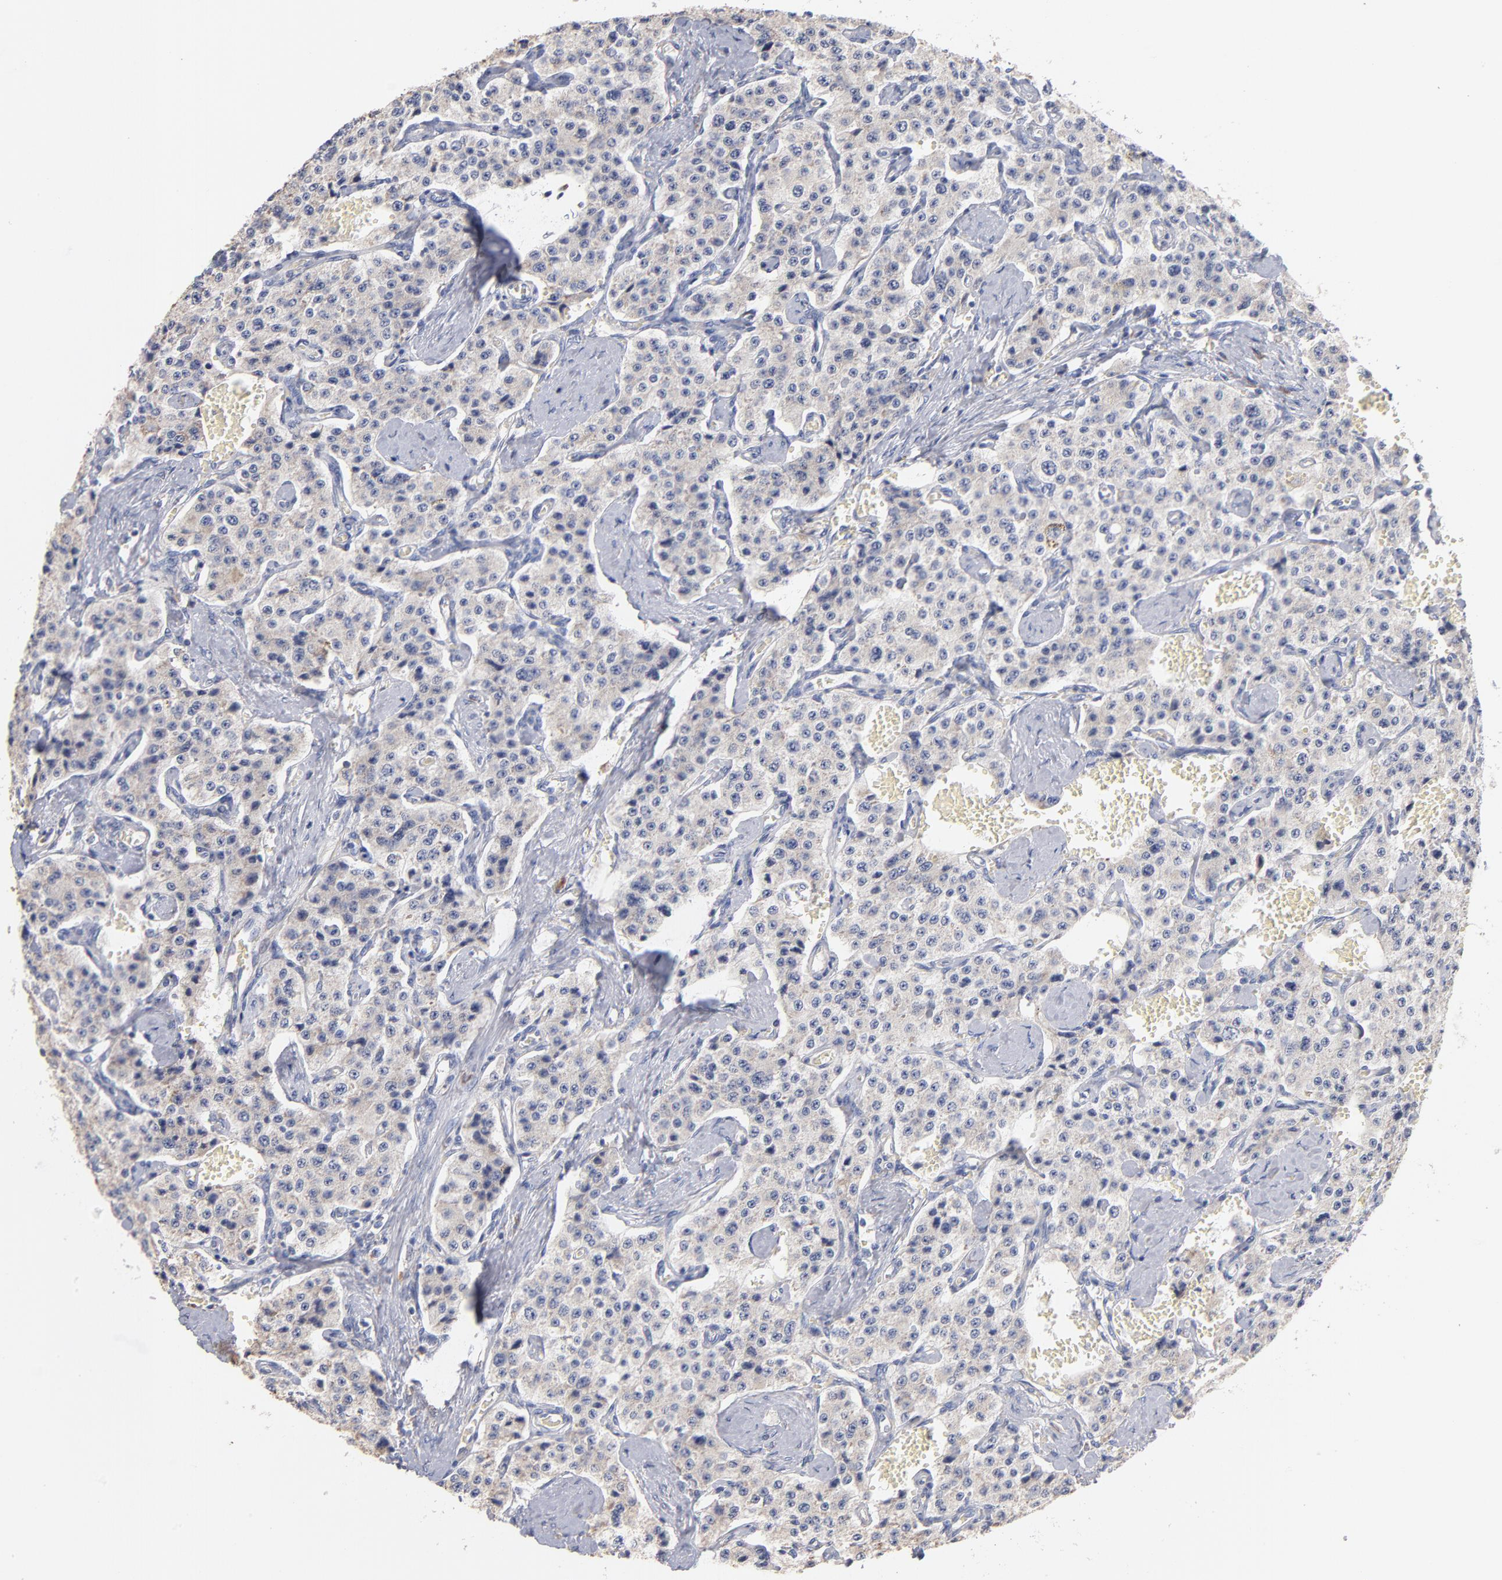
{"staining": {"intensity": "negative", "quantity": "none", "location": "none"}, "tissue": "carcinoid", "cell_type": "Tumor cells", "image_type": "cancer", "snomed": [{"axis": "morphology", "description": "Carcinoid, malignant, NOS"}, {"axis": "topography", "description": "Small intestine"}], "caption": "Micrograph shows no protein positivity in tumor cells of carcinoid tissue.", "gene": "RPL9", "patient": {"sex": "male", "age": 52}}